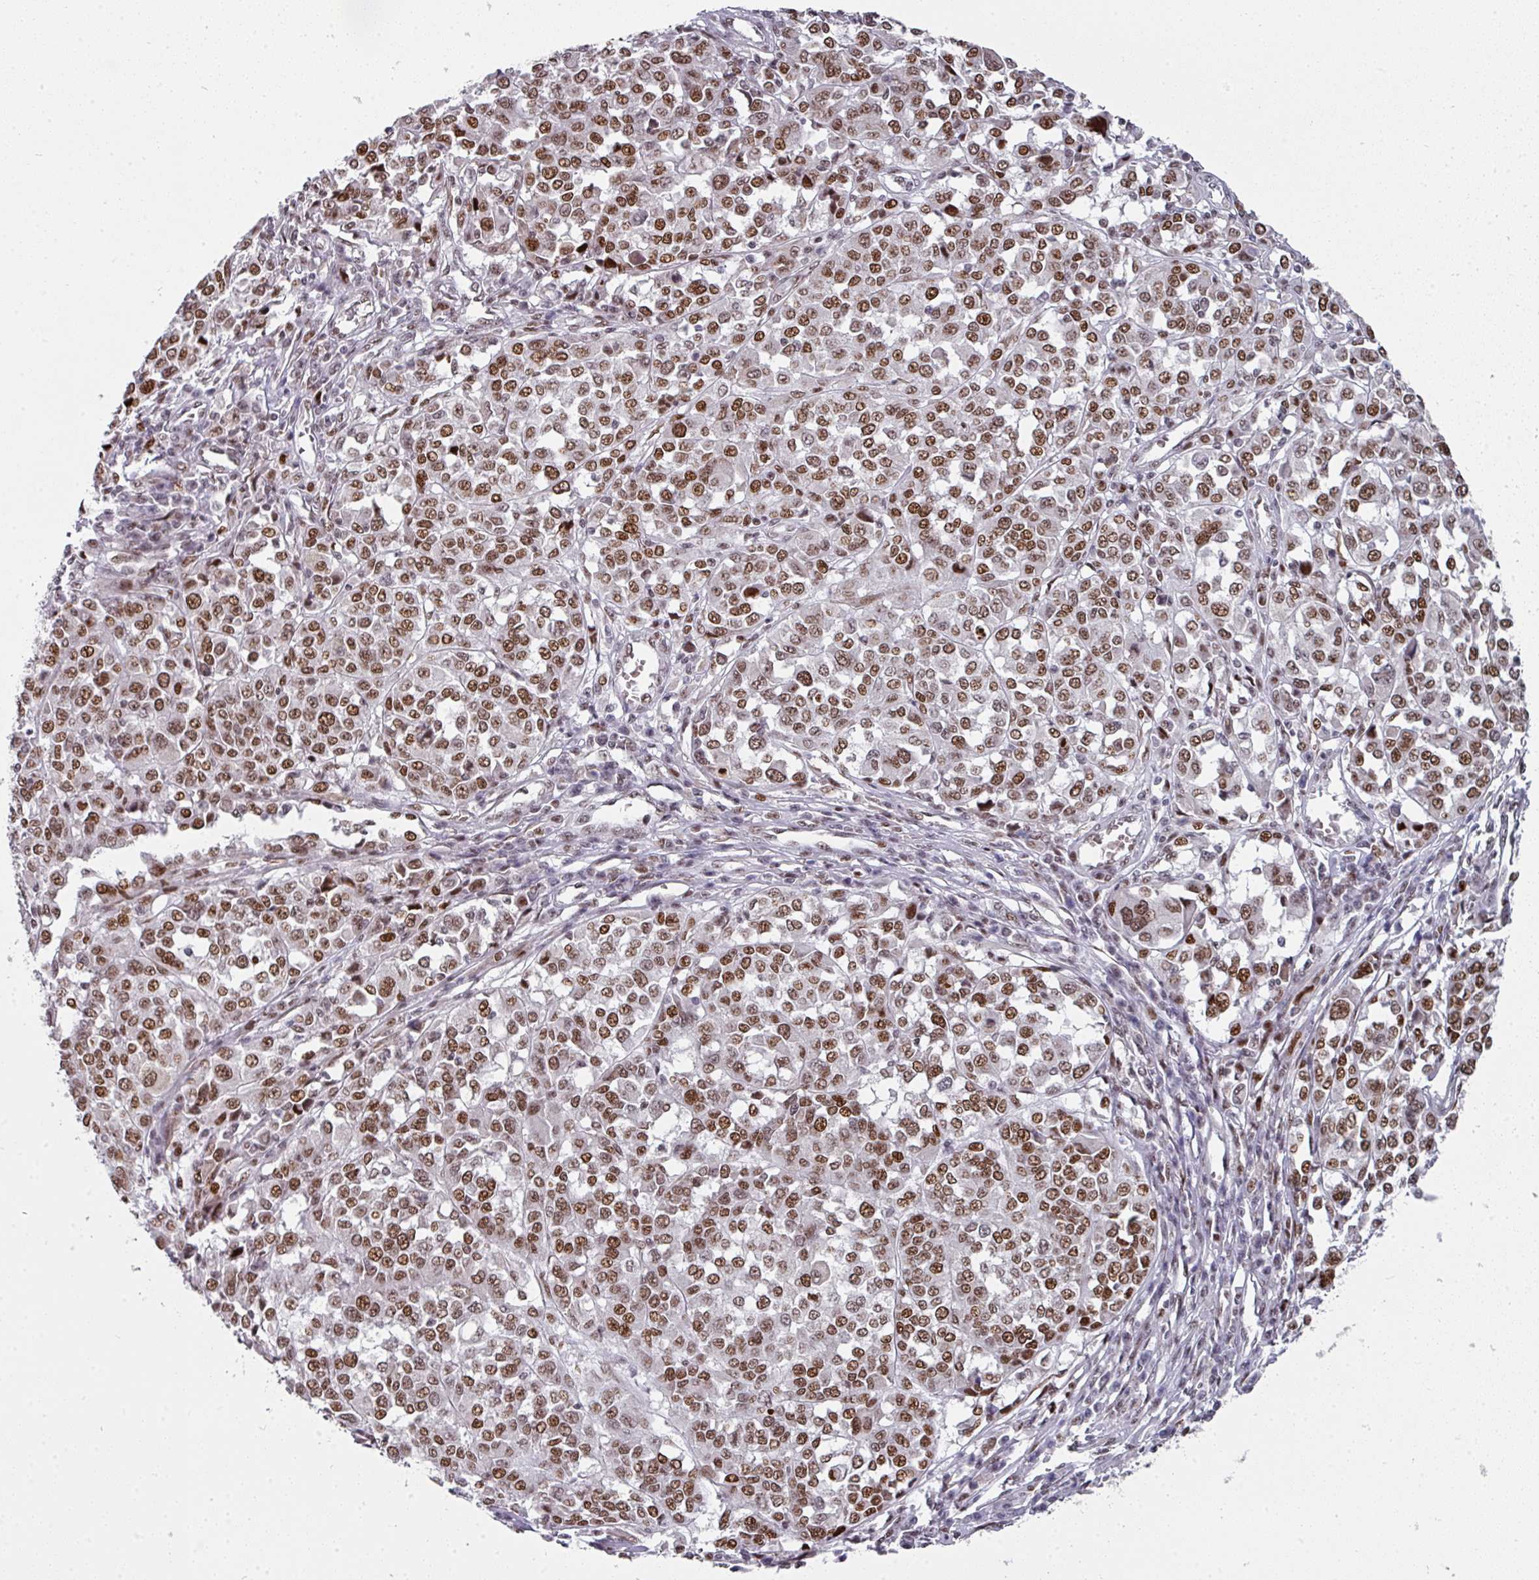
{"staining": {"intensity": "moderate", "quantity": ">75%", "location": "nuclear"}, "tissue": "melanoma", "cell_type": "Tumor cells", "image_type": "cancer", "snomed": [{"axis": "morphology", "description": "Malignant melanoma, Metastatic site"}, {"axis": "topography", "description": "Lymph node"}], "caption": "Moderate nuclear staining is identified in approximately >75% of tumor cells in malignant melanoma (metastatic site).", "gene": "RAD50", "patient": {"sex": "male", "age": 44}}